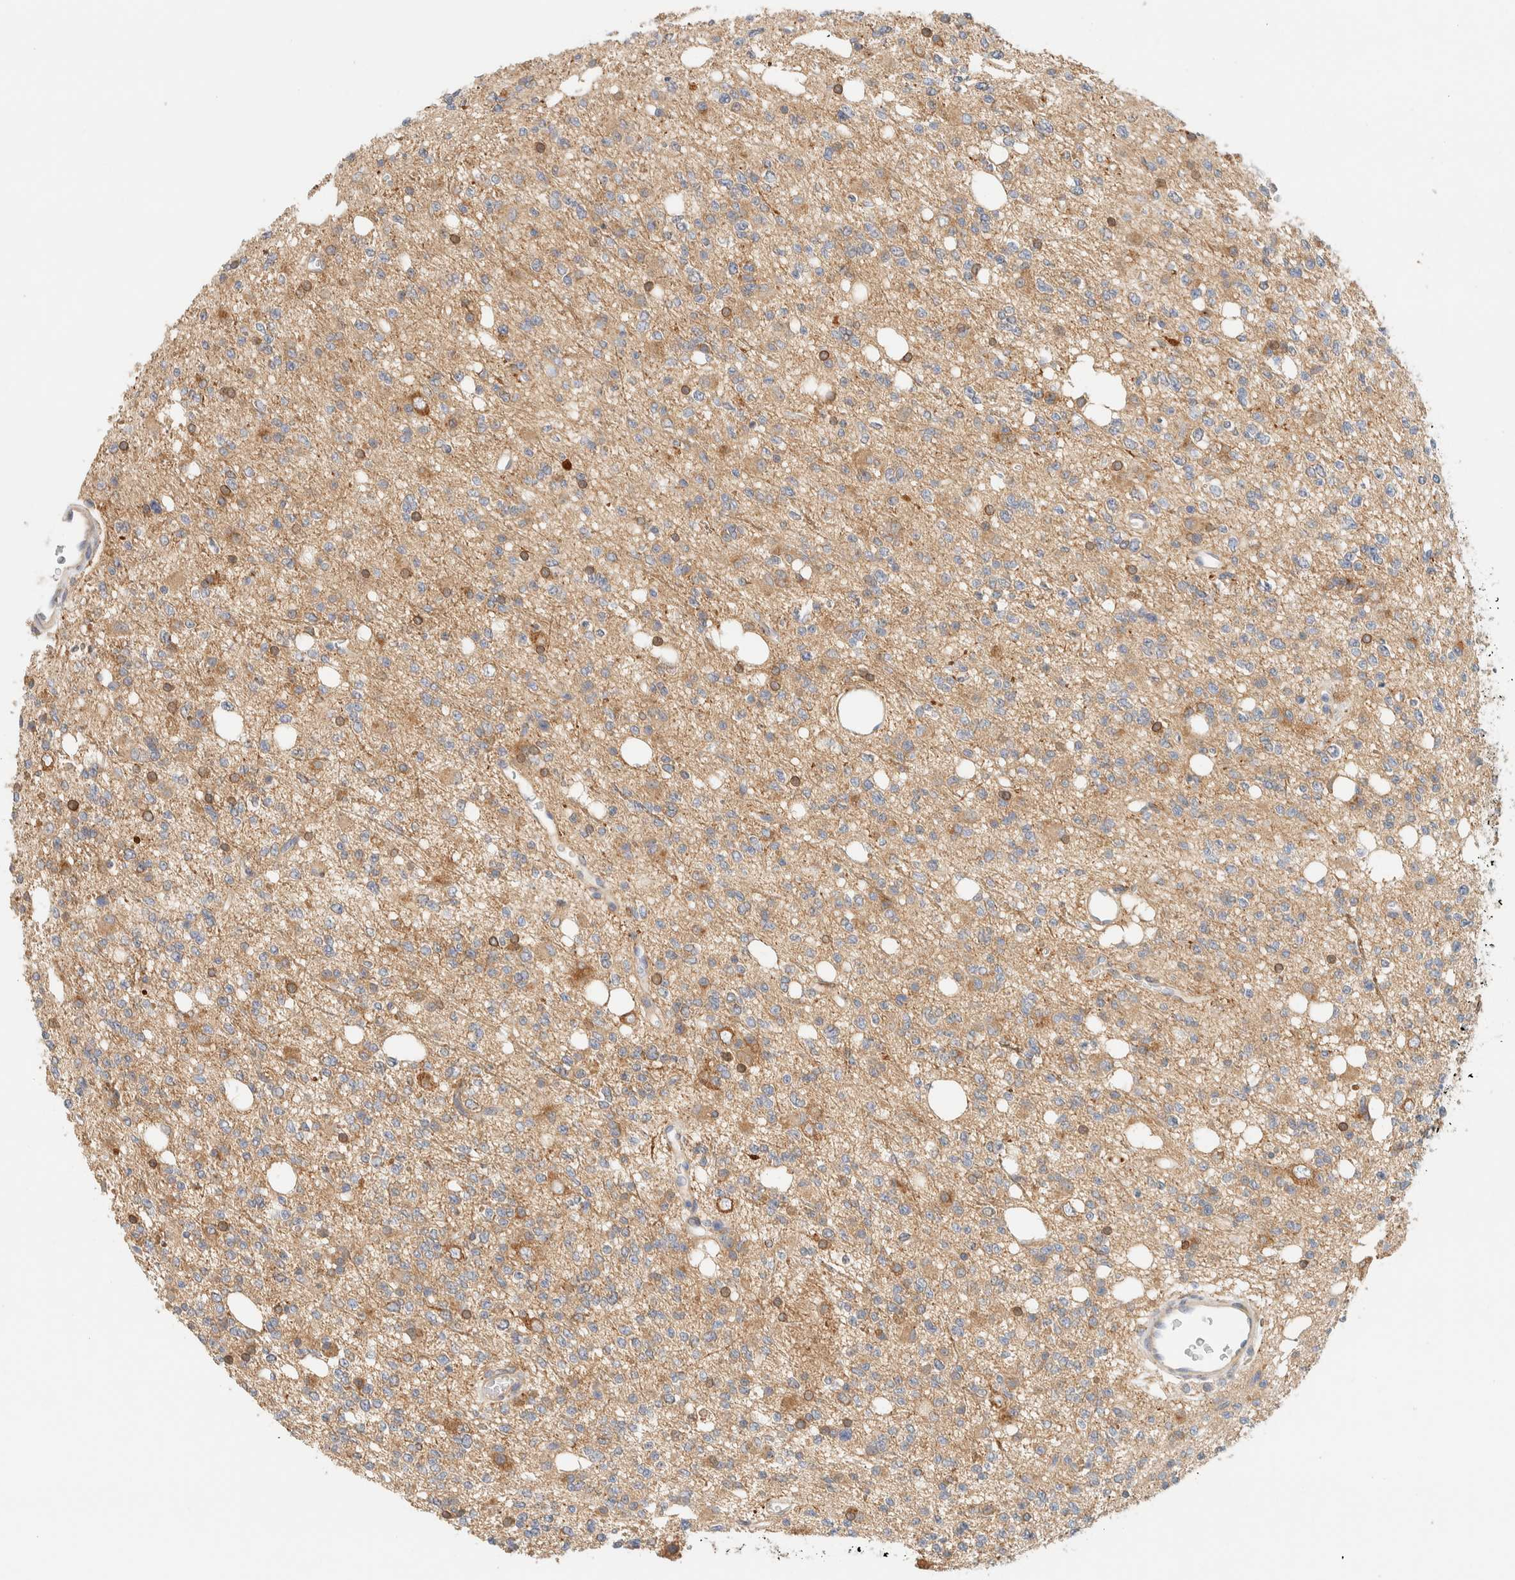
{"staining": {"intensity": "moderate", "quantity": "<25%", "location": "cytoplasmic/membranous"}, "tissue": "glioma", "cell_type": "Tumor cells", "image_type": "cancer", "snomed": [{"axis": "morphology", "description": "Glioma, malignant, High grade"}, {"axis": "topography", "description": "Brain"}], "caption": "Protein expression analysis of malignant high-grade glioma displays moderate cytoplasmic/membranous positivity in about <25% of tumor cells.", "gene": "NT5C", "patient": {"sex": "female", "age": 62}}